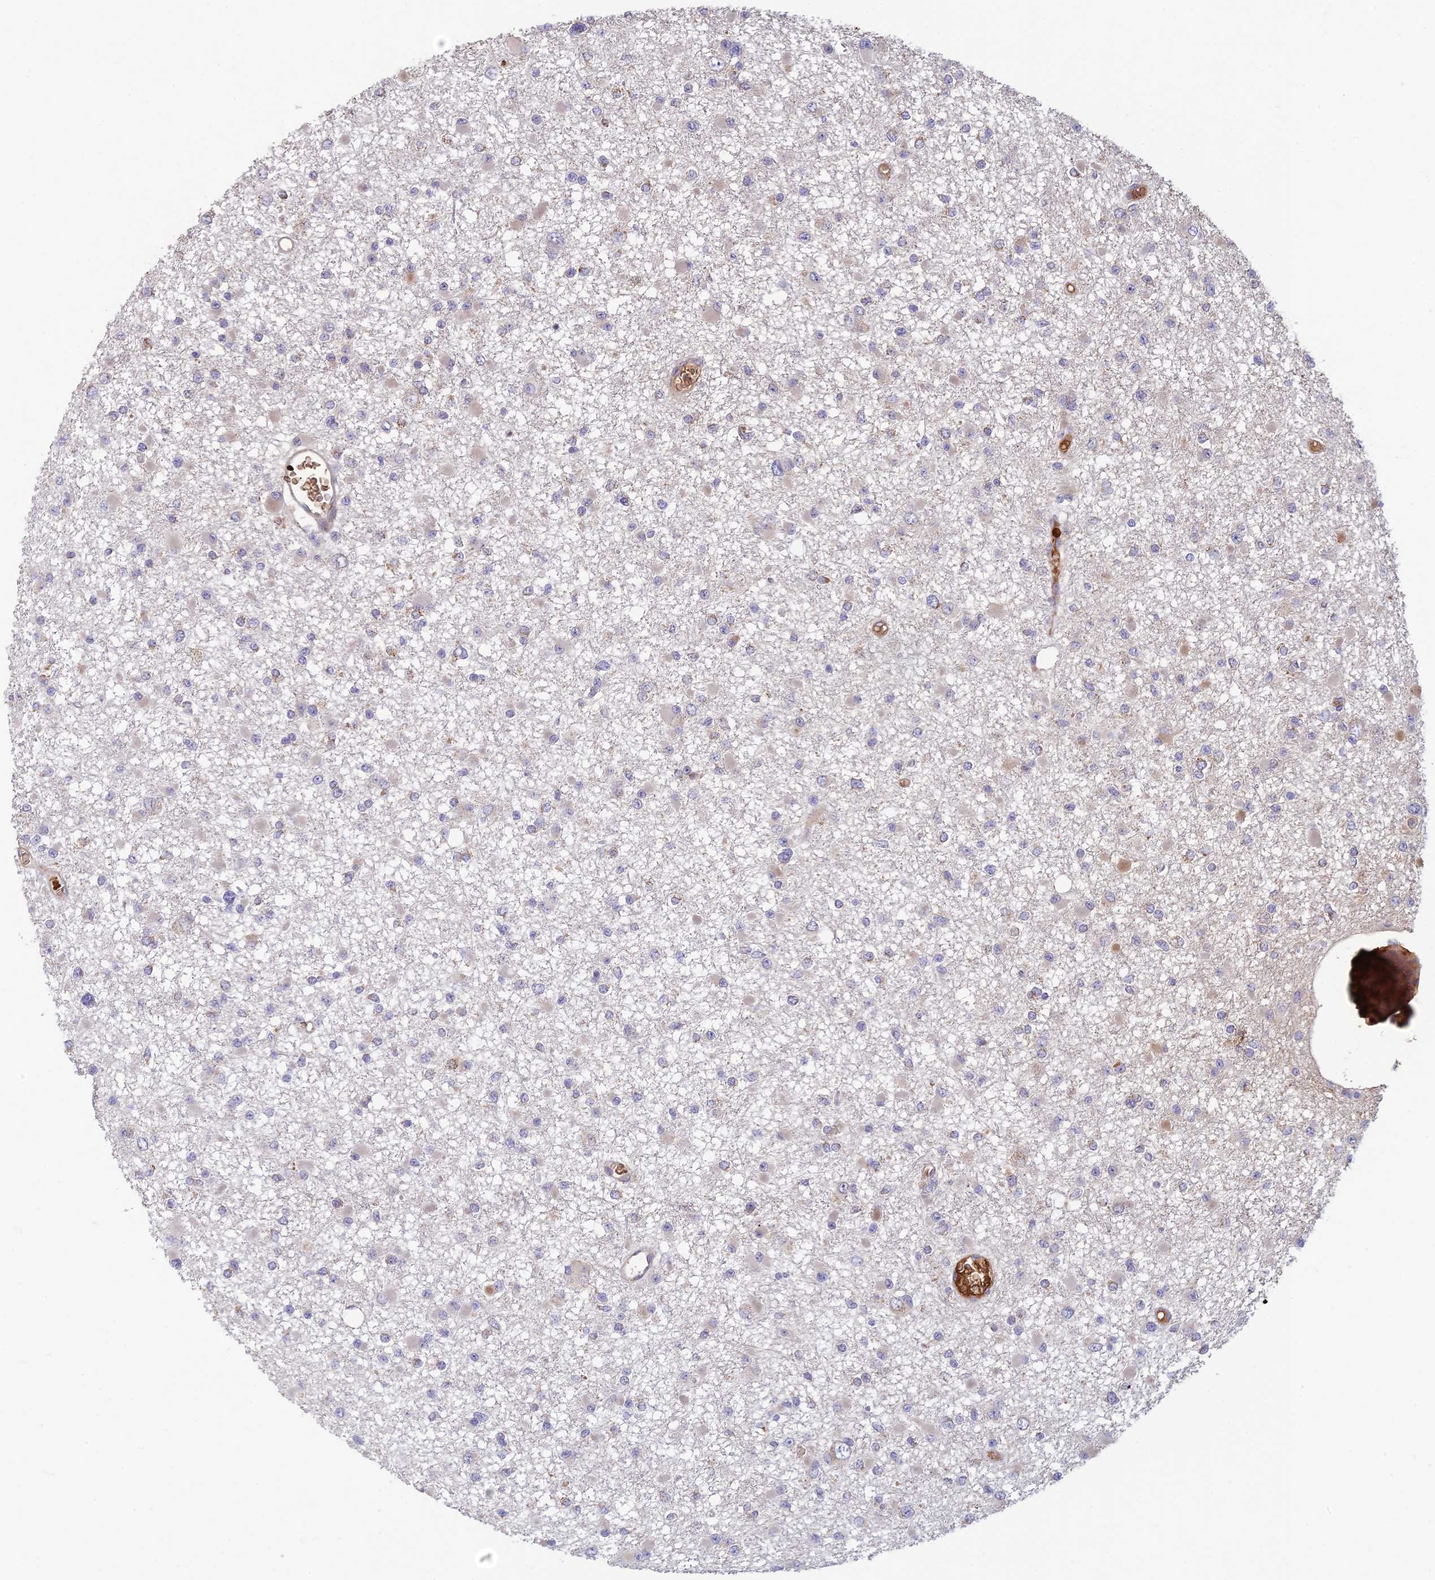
{"staining": {"intensity": "negative", "quantity": "none", "location": "none"}, "tissue": "glioma", "cell_type": "Tumor cells", "image_type": "cancer", "snomed": [{"axis": "morphology", "description": "Glioma, malignant, Low grade"}, {"axis": "topography", "description": "Brain"}], "caption": "DAB immunohistochemical staining of glioma exhibits no significant positivity in tumor cells.", "gene": "UFSP2", "patient": {"sex": "female", "age": 22}}